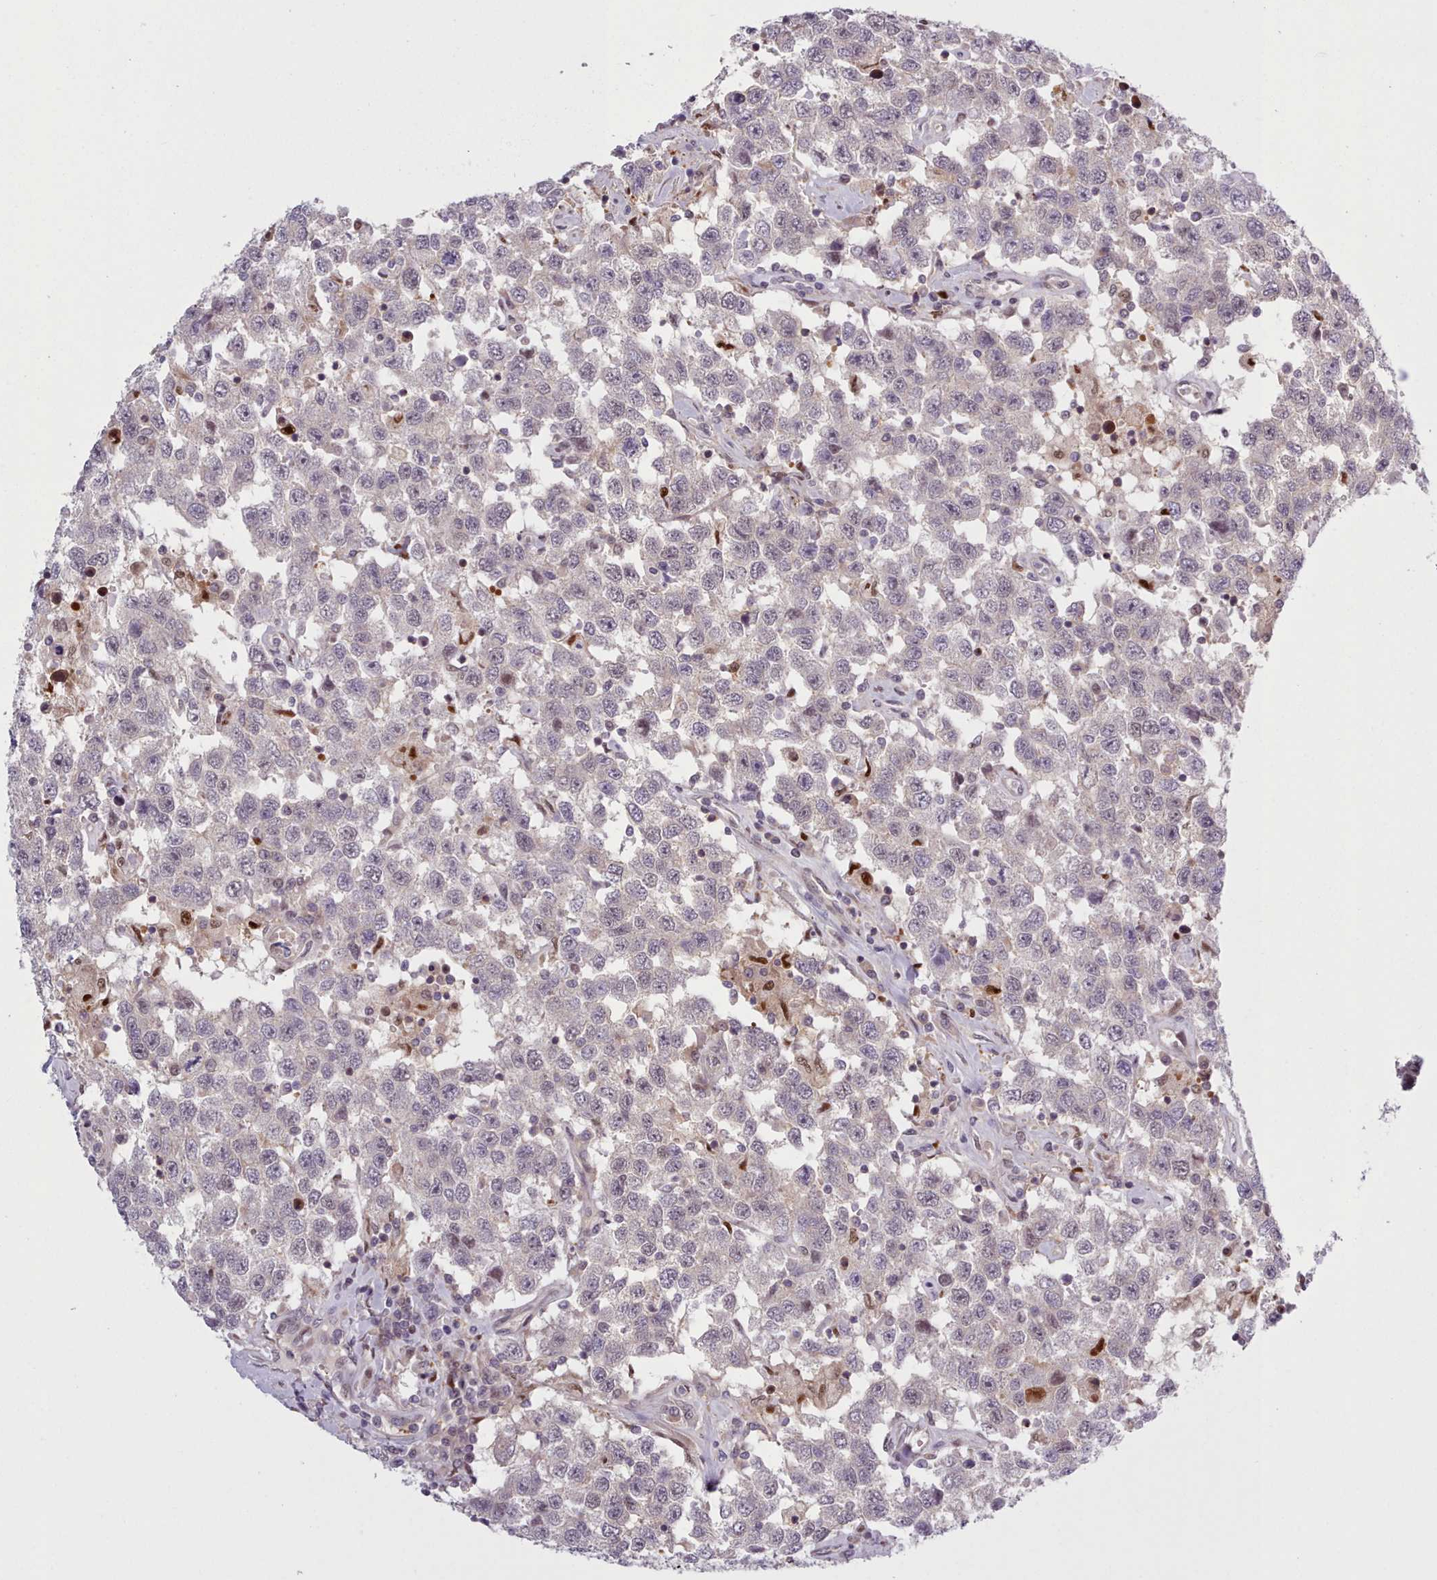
{"staining": {"intensity": "negative", "quantity": "none", "location": "none"}, "tissue": "testis cancer", "cell_type": "Tumor cells", "image_type": "cancer", "snomed": [{"axis": "morphology", "description": "Seminoma, NOS"}, {"axis": "topography", "description": "Testis"}], "caption": "The IHC micrograph has no significant expression in tumor cells of testis cancer (seminoma) tissue.", "gene": "KBTBD7", "patient": {"sex": "male", "age": 41}}